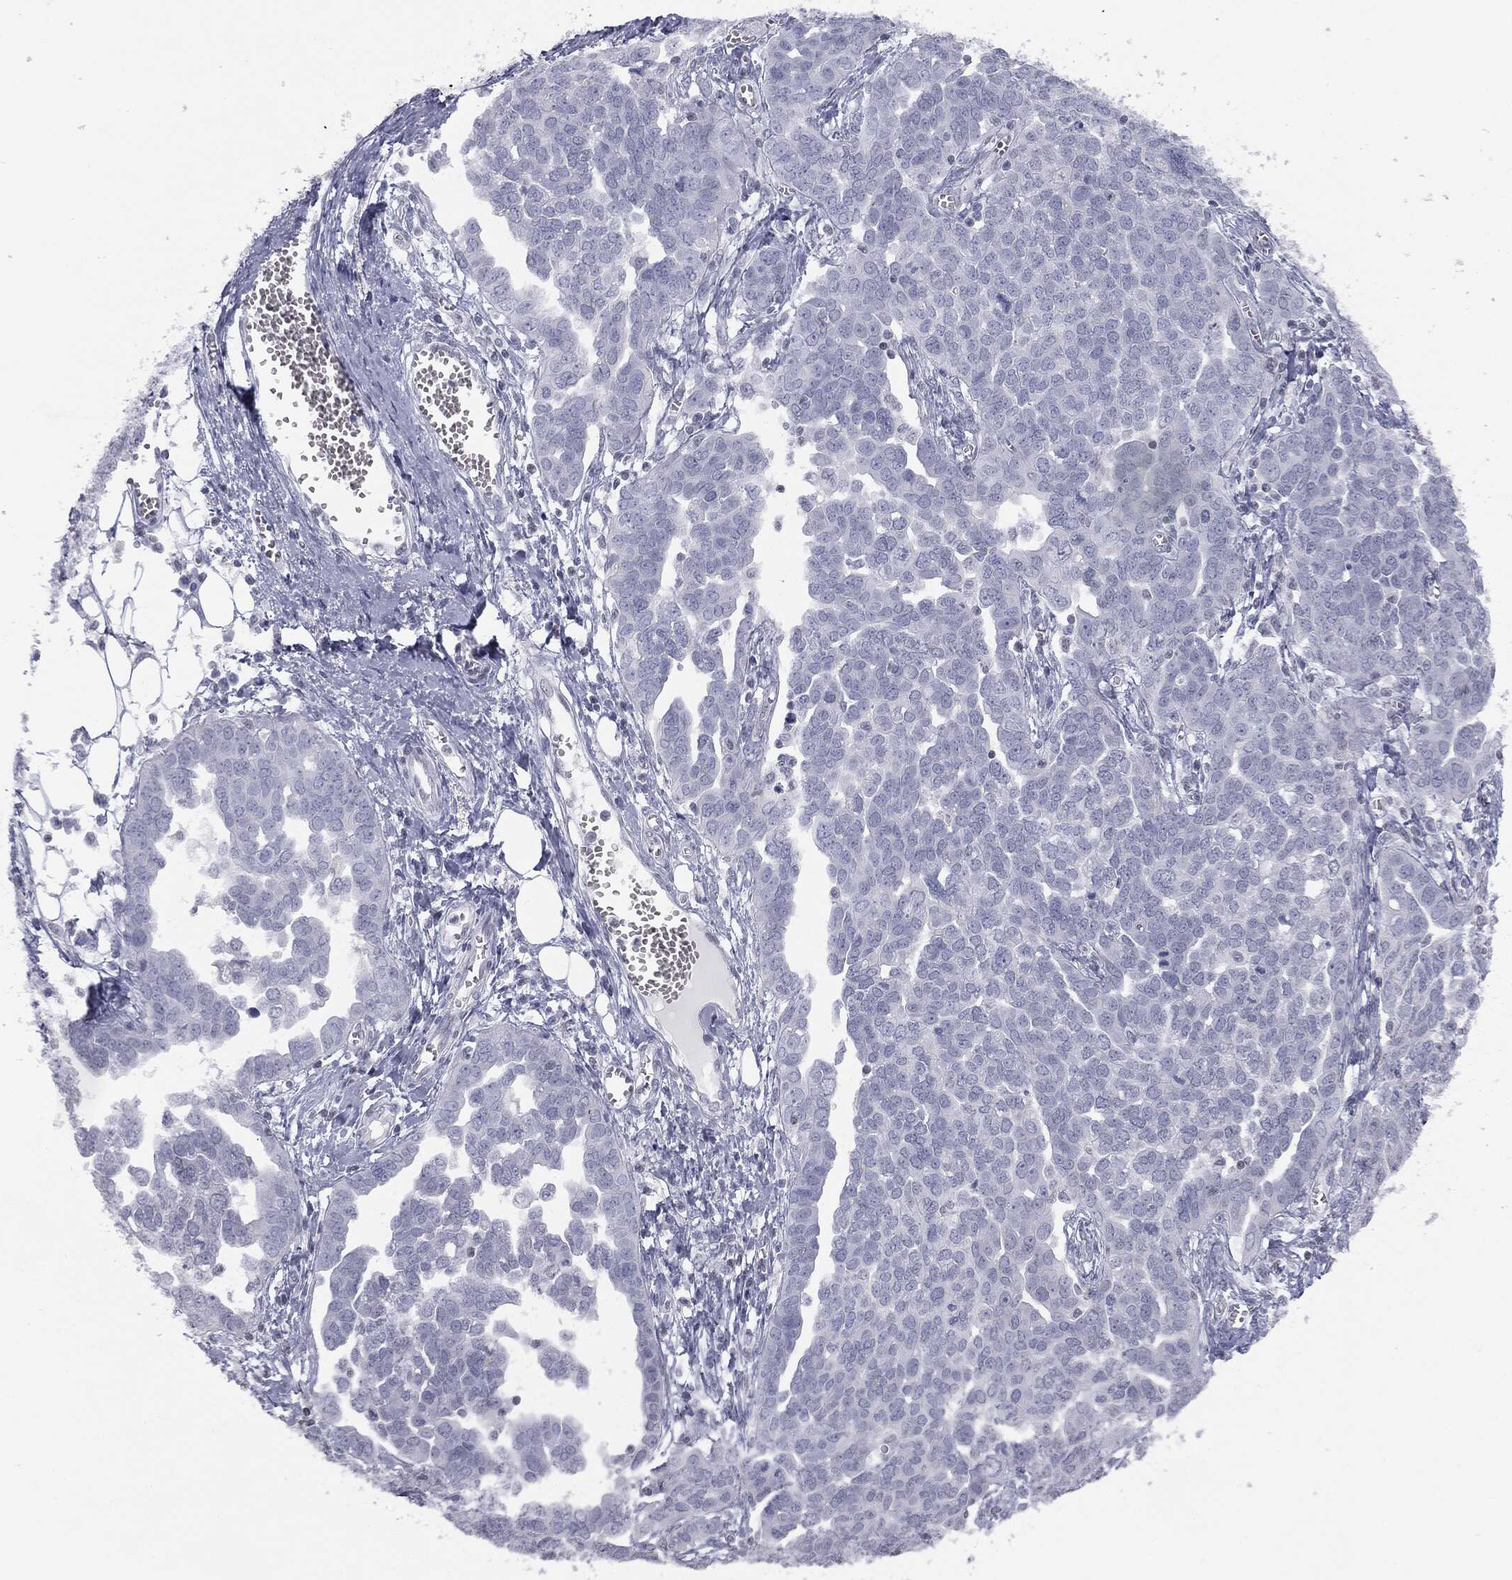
{"staining": {"intensity": "negative", "quantity": "none", "location": "none"}, "tissue": "ovarian cancer", "cell_type": "Tumor cells", "image_type": "cancer", "snomed": [{"axis": "morphology", "description": "Cystadenocarcinoma, serous, NOS"}, {"axis": "topography", "description": "Ovary"}], "caption": "A high-resolution micrograph shows immunohistochemistry staining of serous cystadenocarcinoma (ovarian), which reveals no significant staining in tumor cells.", "gene": "ALDOB", "patient": {"sex": "female", "age": 59}}